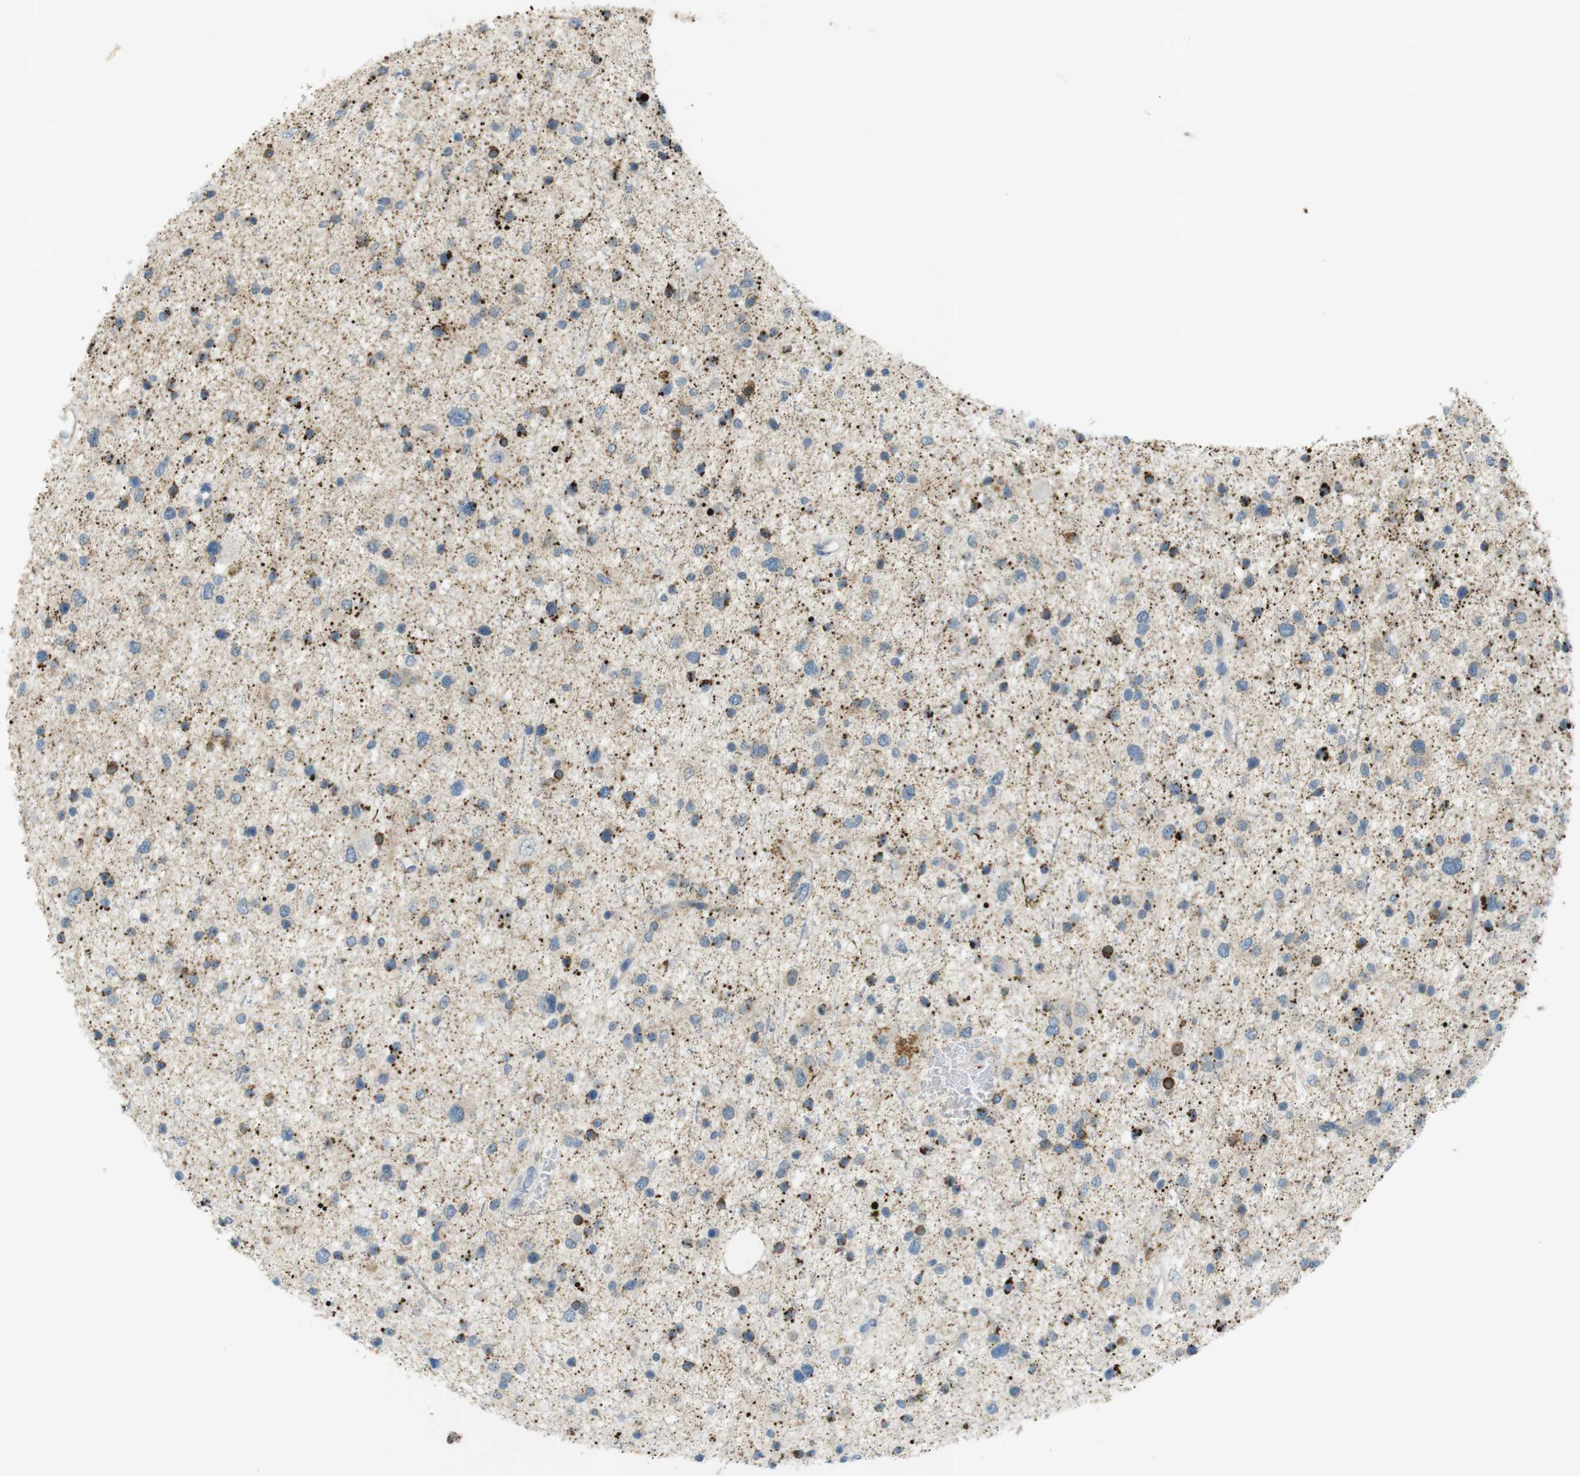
{"staining": {"intensity": "moderate", "quantity": "<25%", "location": "cytoplasmic/membranous"}, "tissue": "glioma", "cell_type": "Tumor cells", "image_type": "cancer", "snomed": [{"axis": "morphology", "description": "Glioma, malignant, Low grade"}, {"axis": "topography", "description": "Brain"}], "caption": "IHC image of human malignant glioma (low-grade) stained for a protein (brown), which displays low levels of moderate cytoplasmic/membranous positivity in about <25% of tumor cells.", "gene": "UGT8", "patient": {"sex": "female", "age": 37}}